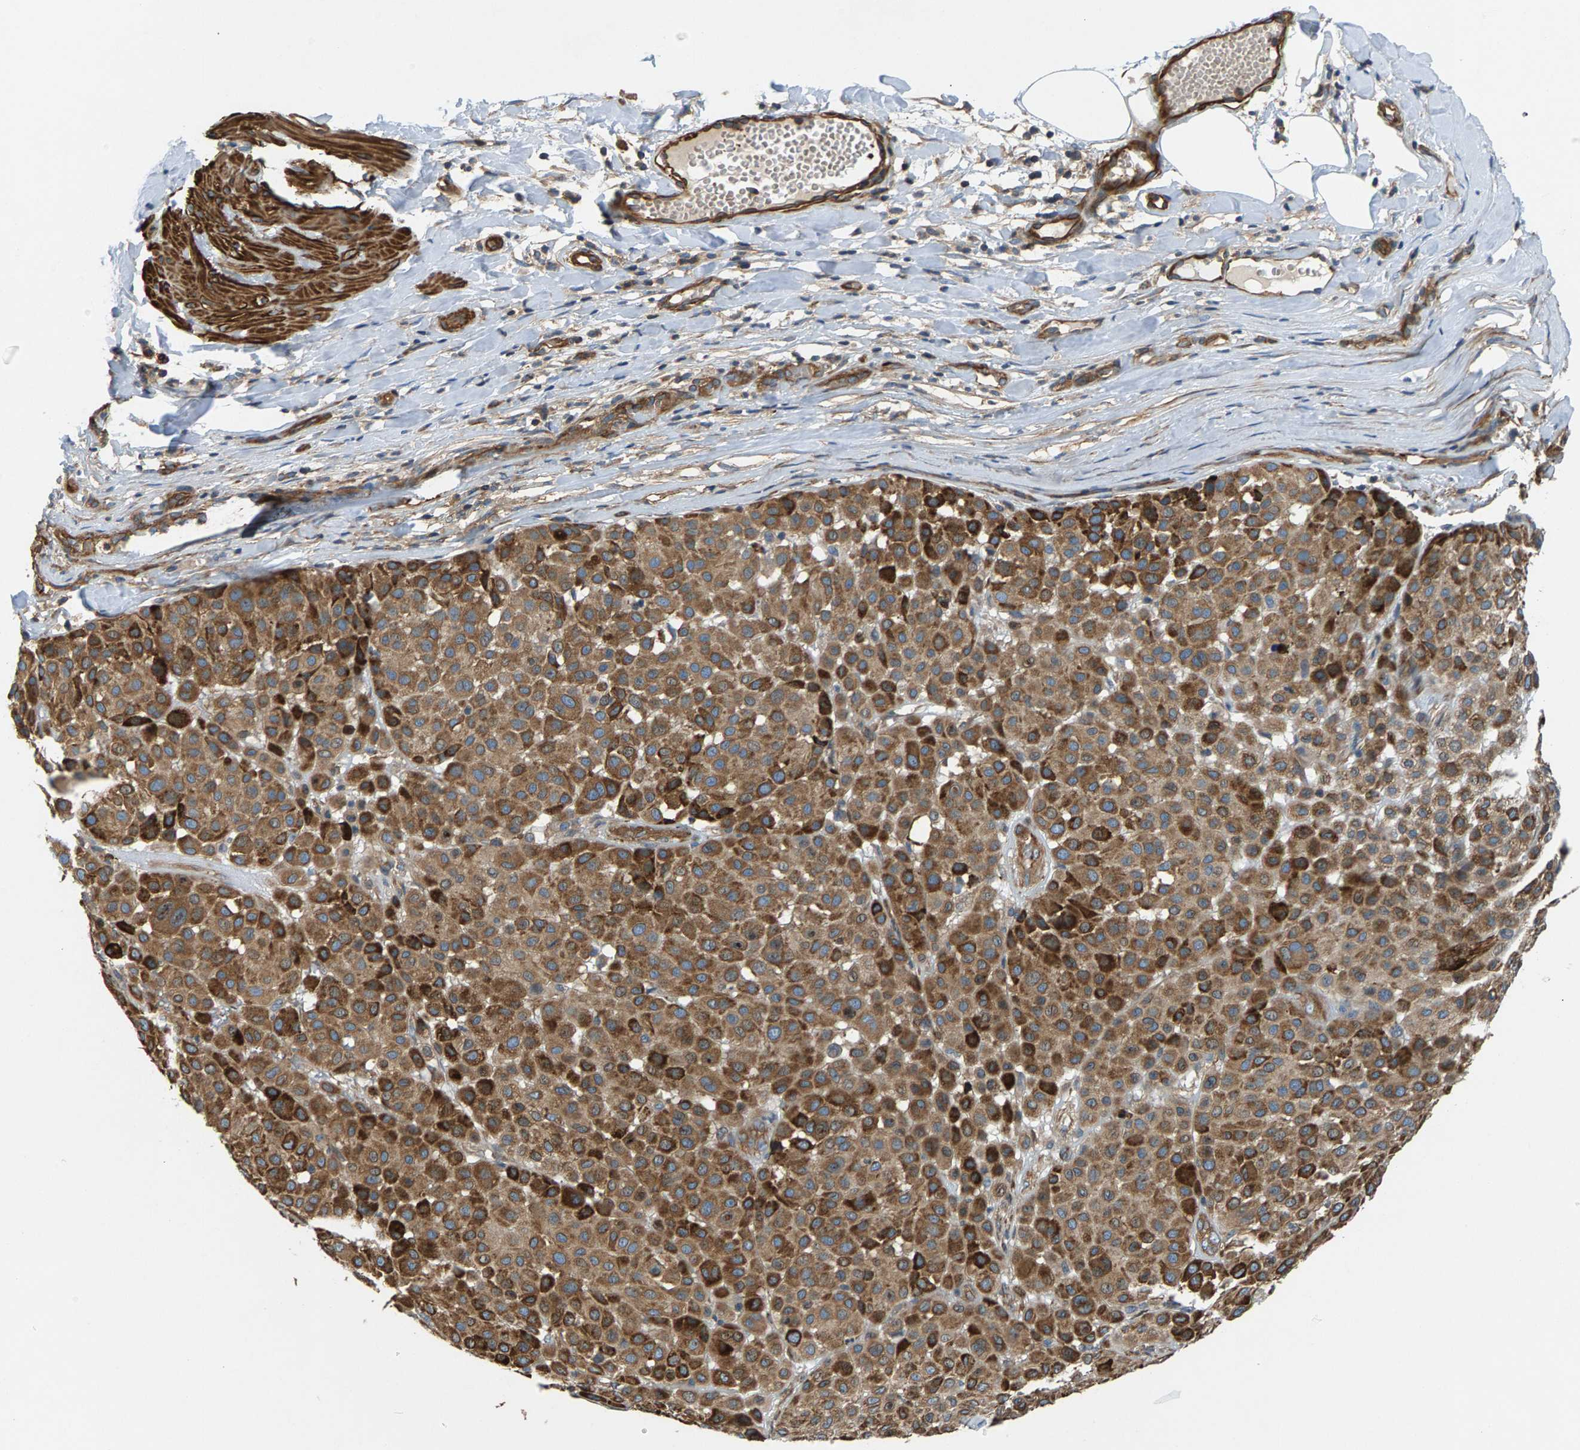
{"staining": {"intensity": "moderate", "quantity": ">75%", "location": "cytoplasmic/membranous"}, "tissue": "melanoma", "cell_type": "Tumor cells", "image_type": "cancer", "snomed": [{"axis": "morphology", "description": "Malignant melanoma, Metastatic site"}, {"axis": "topography", "description": "Soft tissue"}], "caption": "Protein expression analysis of malignant melanoma (metastatic site) exhibits moderate cytoplasmic/membranous positivity in about >75% of tumor cells.", "gene": "PDCL", "patient": {"sex": "male", "age": 41}}